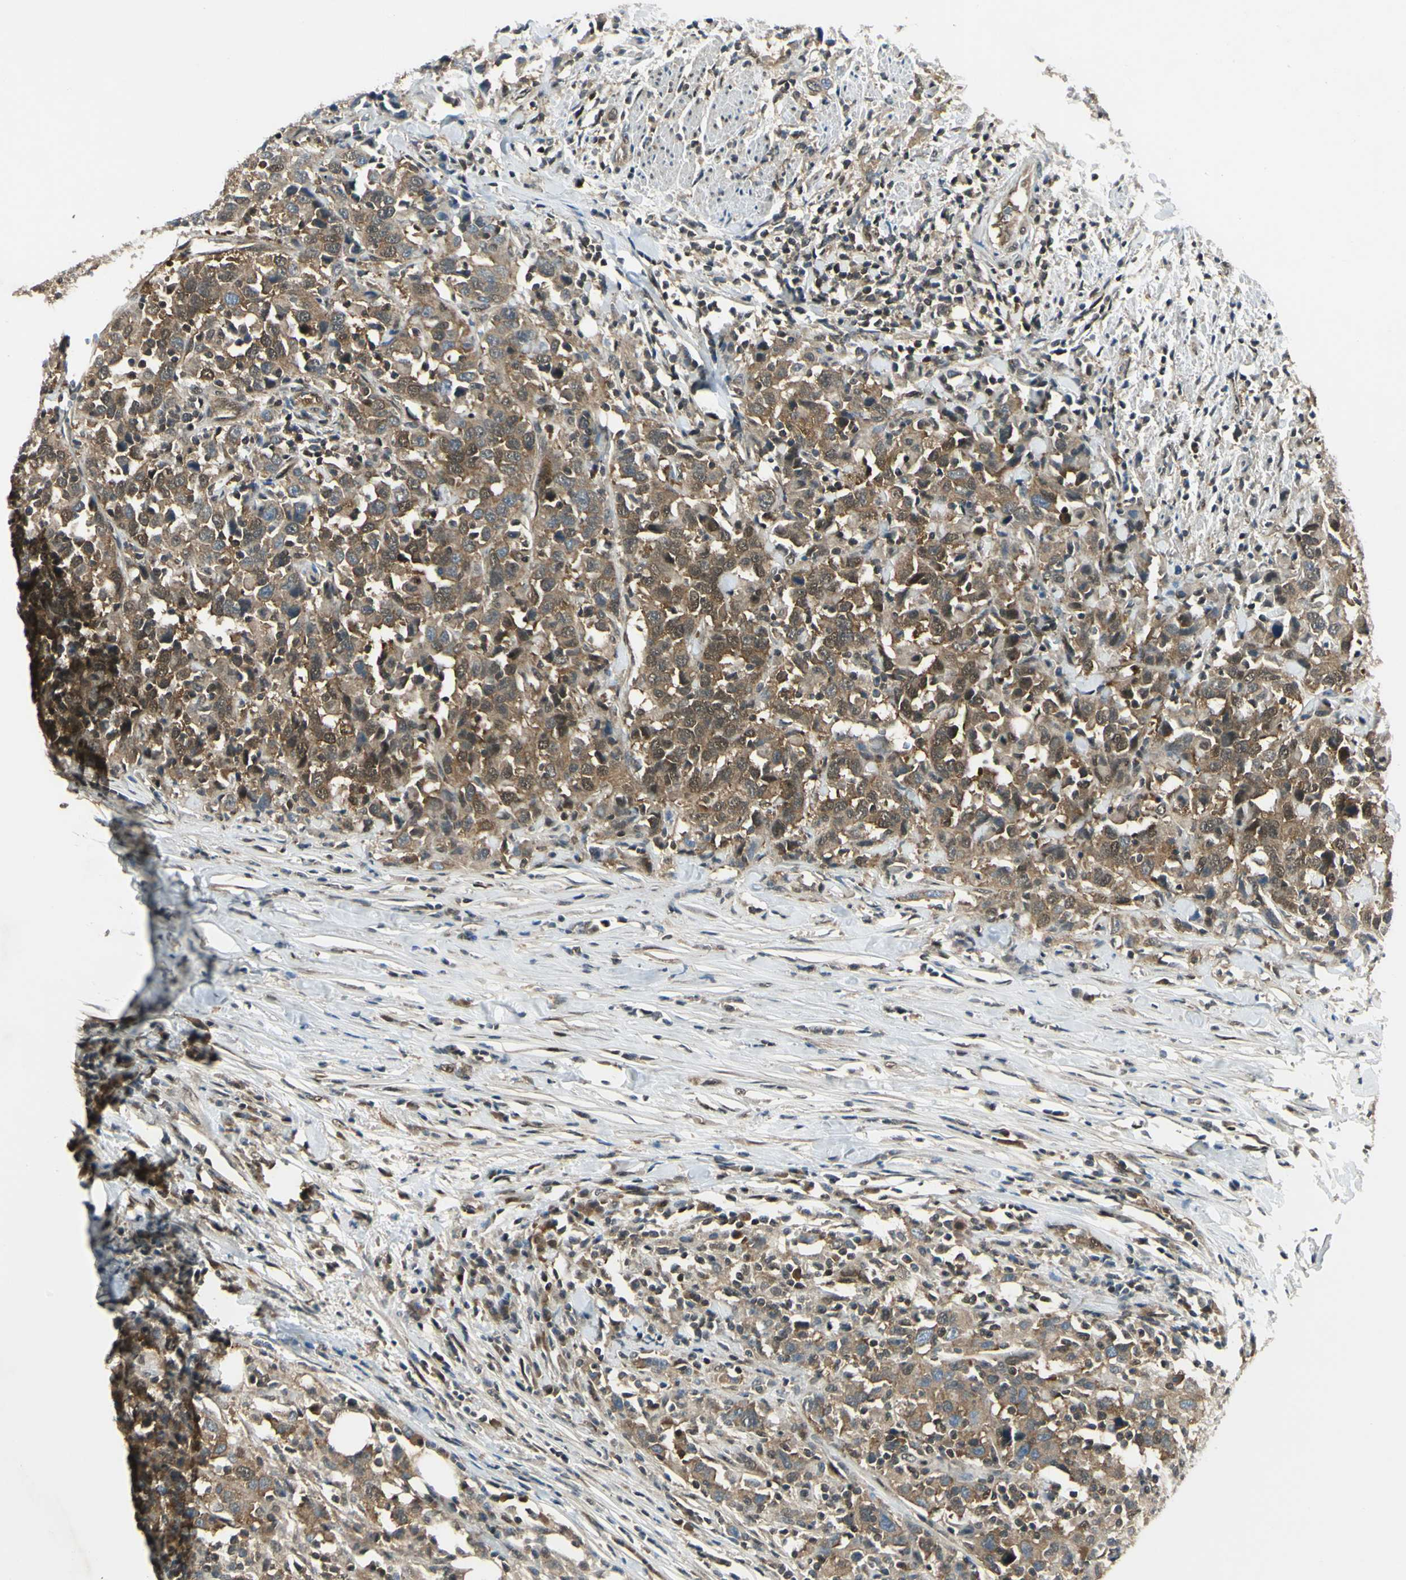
{"staining": {"intensity": "moderate", "quantity": ">75%", "location": "cytoplasmic/membranous"}, "tissue": "urothelial cancer", "cell_type": "Tumor cells", "image_type": "cancer", "snomed": [{"axis": "morphology", "description": "Urothelial carcinoma, High grade"}, {"axis": "topography", "description": "Urinary bladder"}], "caption": "Human urothelial cancer stained for a protein (brown) exhibits moderate cytoplasmic/membranous positive positivity in approximately >75% of tumor cells.", "gene": "PSMD5", "patient": {"sex": "male", "age": 61}}